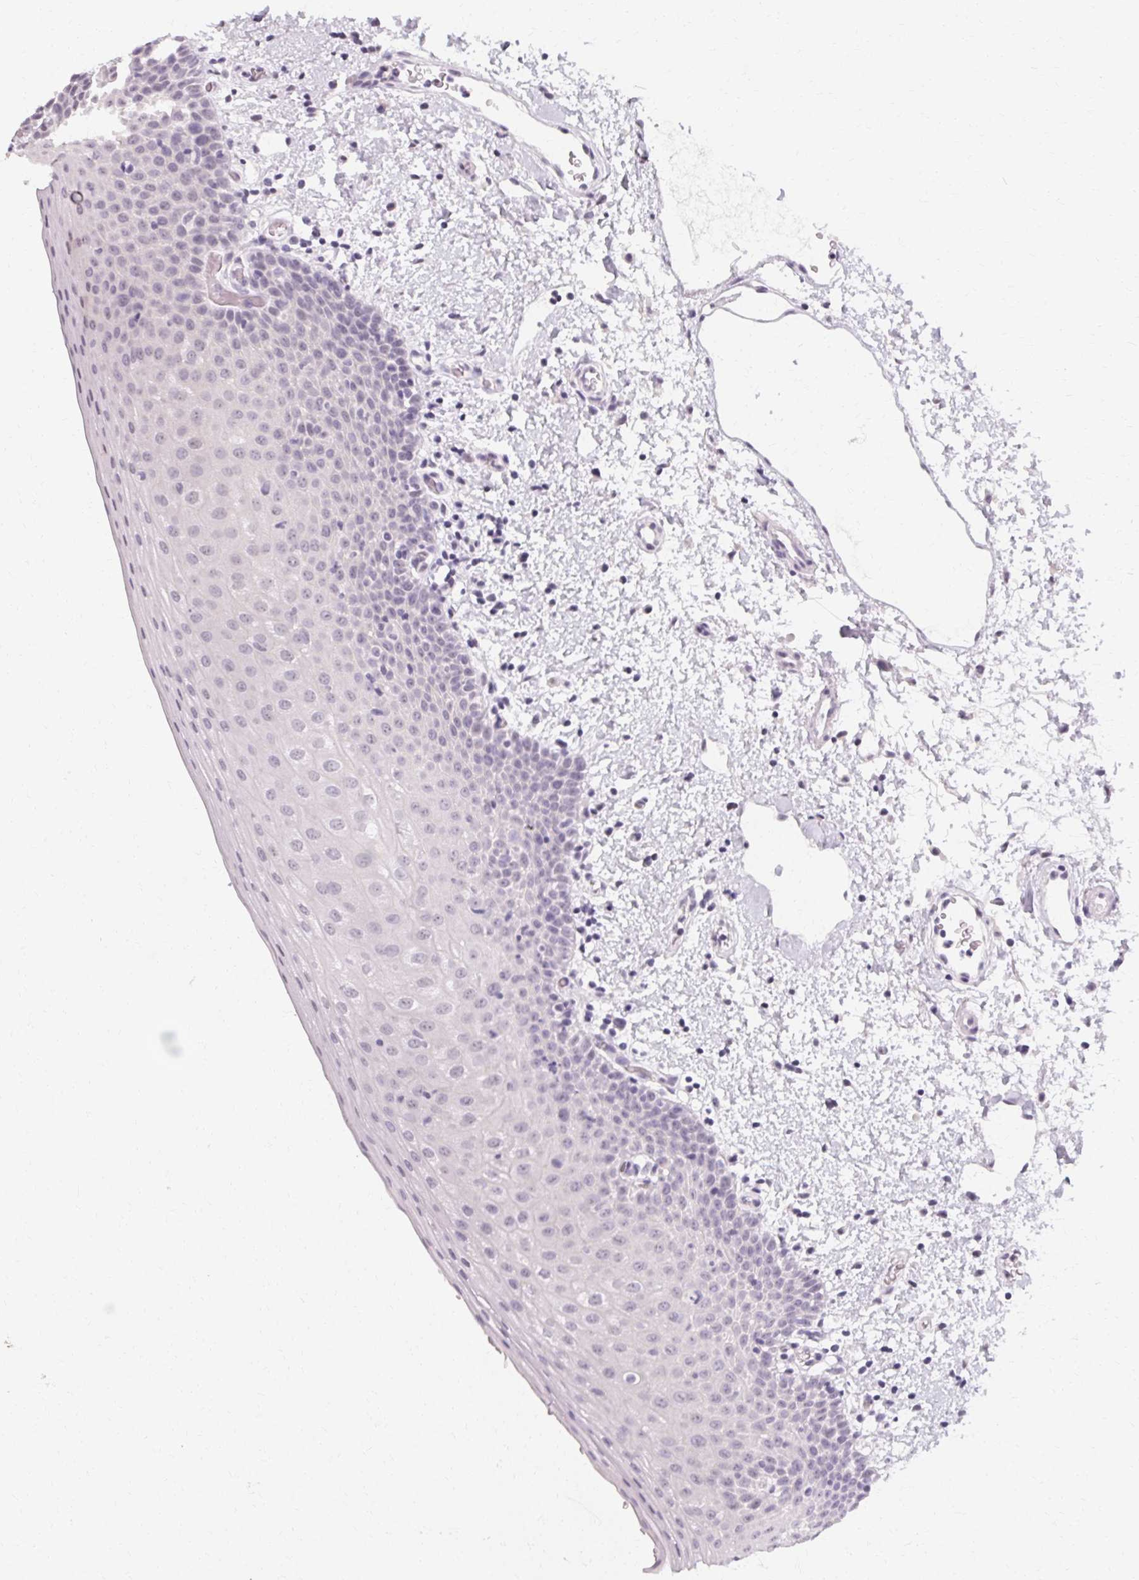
{"staining": {"intensity": "negative", "quantity": "none", "location": "none"}, "tissue": "oral mucosa", "cell_type": "Squamous epithelial cells", "image_type": "normal", "snomed": [{"axis": "morphology", "description": "Normal tissue, NOS"}, {"axis": "topography", "description": "Oral tissue"}, {"axis": "topography", "description": "Head-Neck"}], "caption": "DAB (3,3'-diaminobenzidine) immunohistochemical staining of benign oral mucosa shows no significant positivity in squamous epithelial cells.", "gene": "SYNPR", "patient": {"sex": "female", "age": 55}}